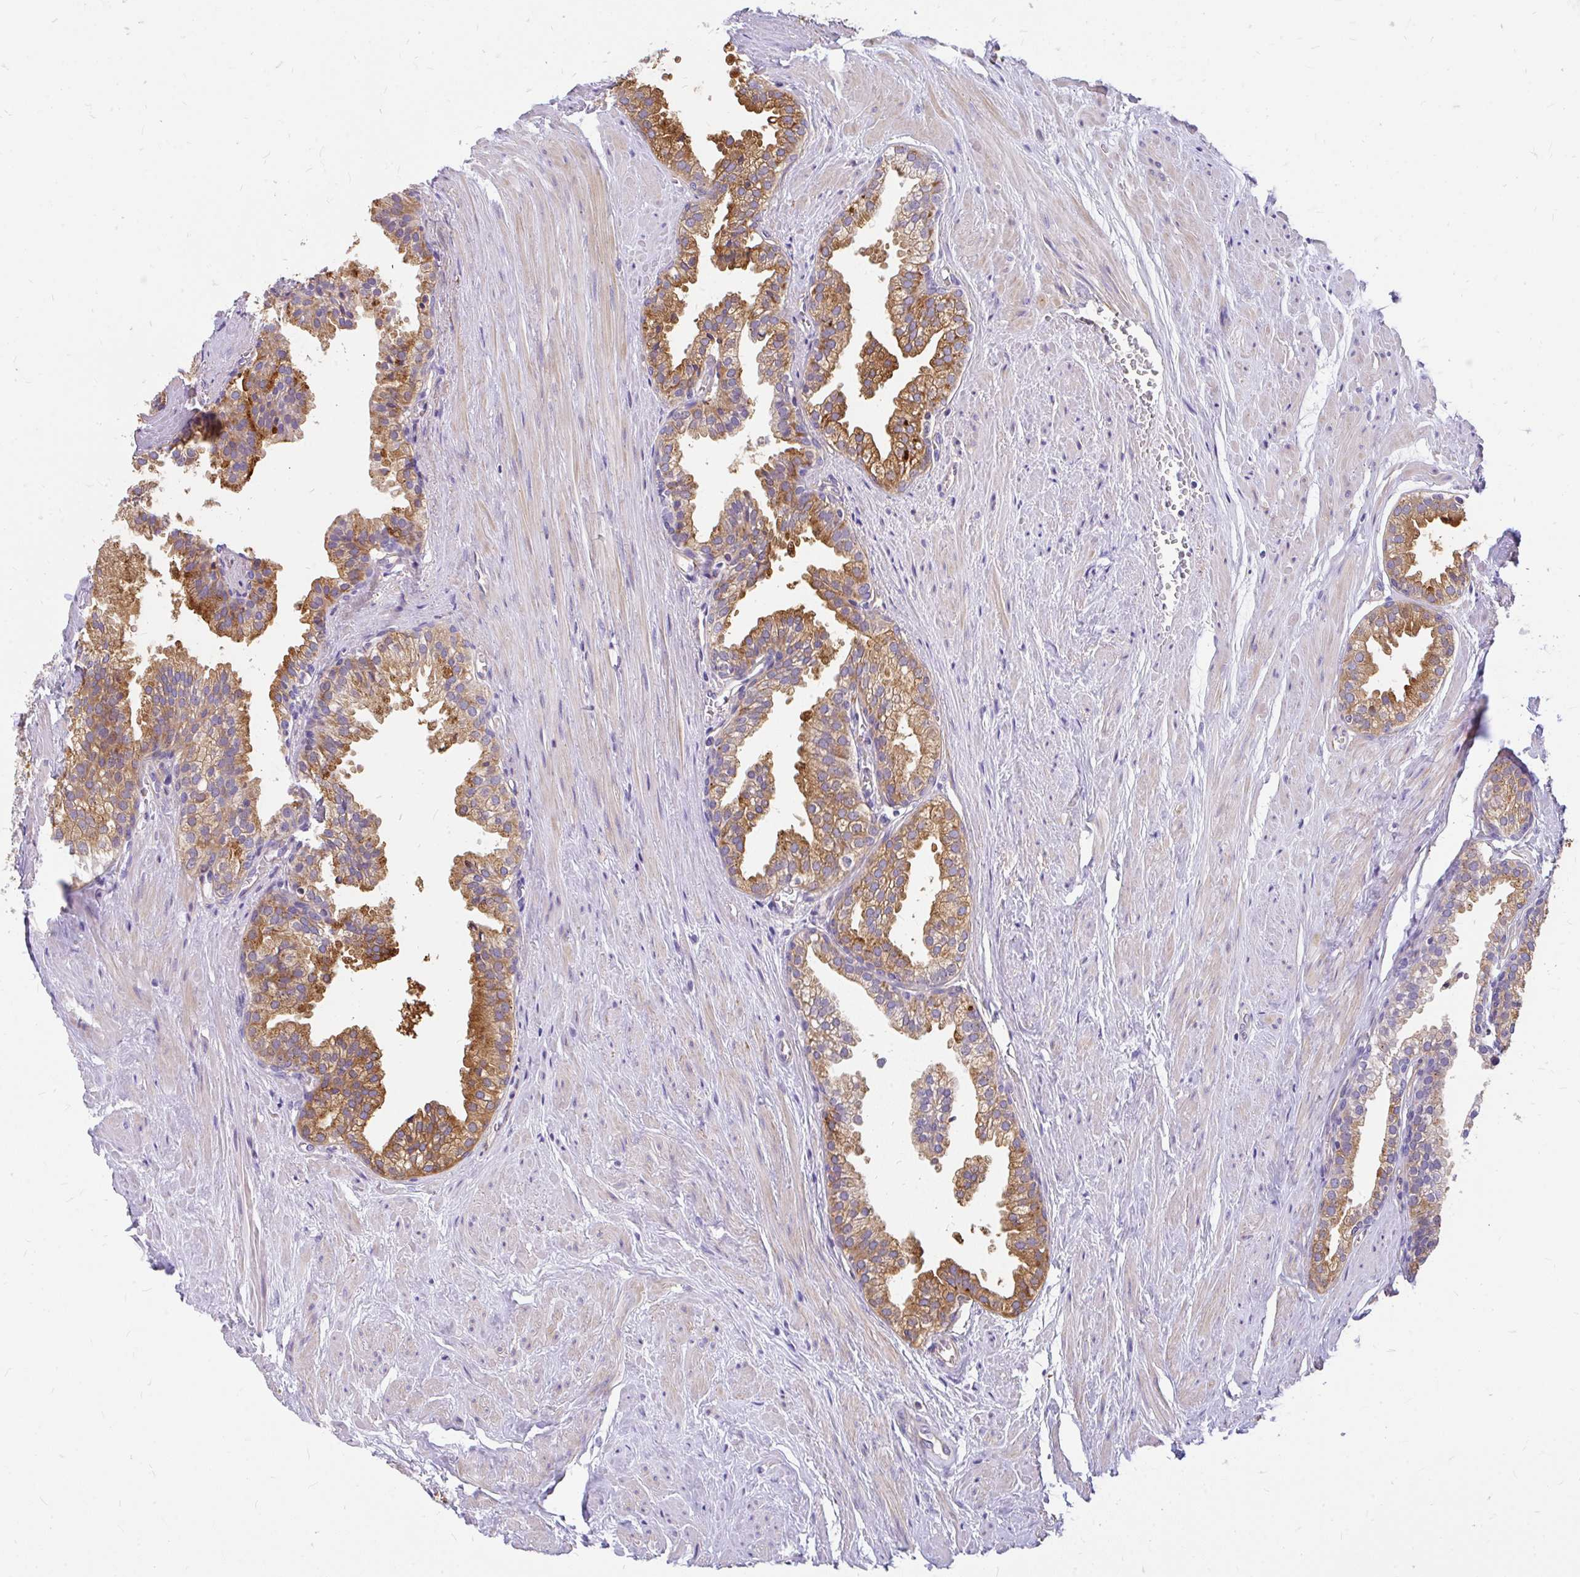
{"staining": {"intensity": "strong", "quantity": ">75%", "location": "cytoplasmic/membranous,nuclear"}, "tissue": "prostate", "cell_type": "Glandular cells", "image_type": "normal", "snomed": [{"axis": "morphology", "description": "Normal tissue, NOS"}, {"axis": "topography", "description": "Prostate"}, {"axis": "topography", "description": "Peripheral nerve tissue"}], "caption": "Immunohistochemistry (IHC) histopathology image of unremarkable prostate: prostate stained using IHC shows high levels of strong protein expression localized specifically in the cytoplasmic/membranous,nuclear of glandular cells, appearing as a cytoplasmic/membranous,nuclear brown color.", "gene": "FAM83C", "patient": {"sex": "male", "age": 55}}